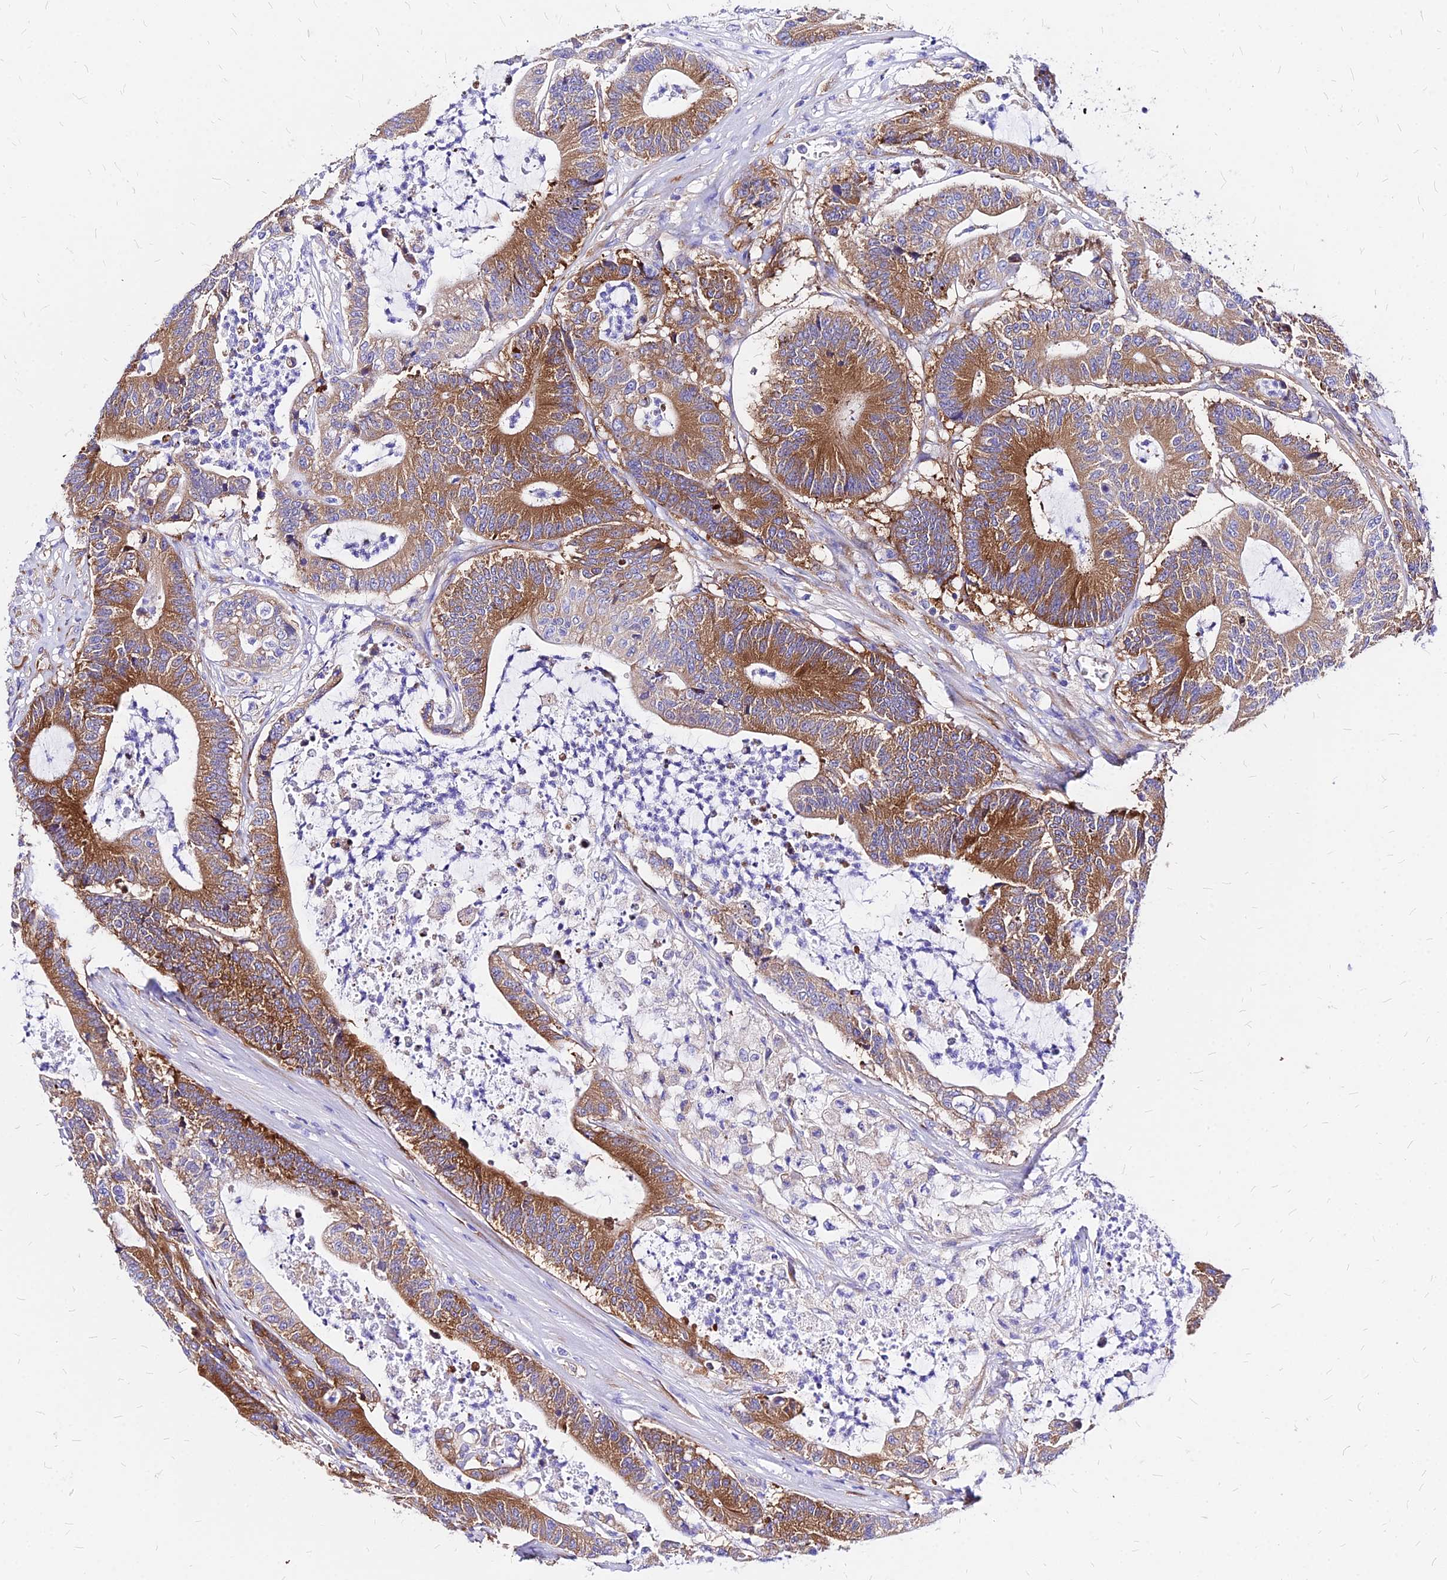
{"staining": {"intensity": "moderate", "quantity": ">75%", "location": "cytoplasmic/membranous"}, "tissue": "colorectal cancer", "cell_type": "Tumor cells", "image_type": "cancer", "snomed": [{"axis": "morphology", "description": "Adenocarcinoma, NOS"}, {"axis": "topography", "description": "Colon"}], "caption": "IHC staining of colorectal cancer (adenocarcinoma), which exhibits medium levels of moderate cytoplasmic/membranous staining in about >75% of tumor cells indicating moderate cytoplasmic/membranous protein expression. The staining was performed using DAB (3,3'-diaminobenzidine) (brown) for protein detection and nuclei were counterstained in hematoxylin (blue).", "gene": "RPL19", "patient": {"sex": "female", "age": 84}}